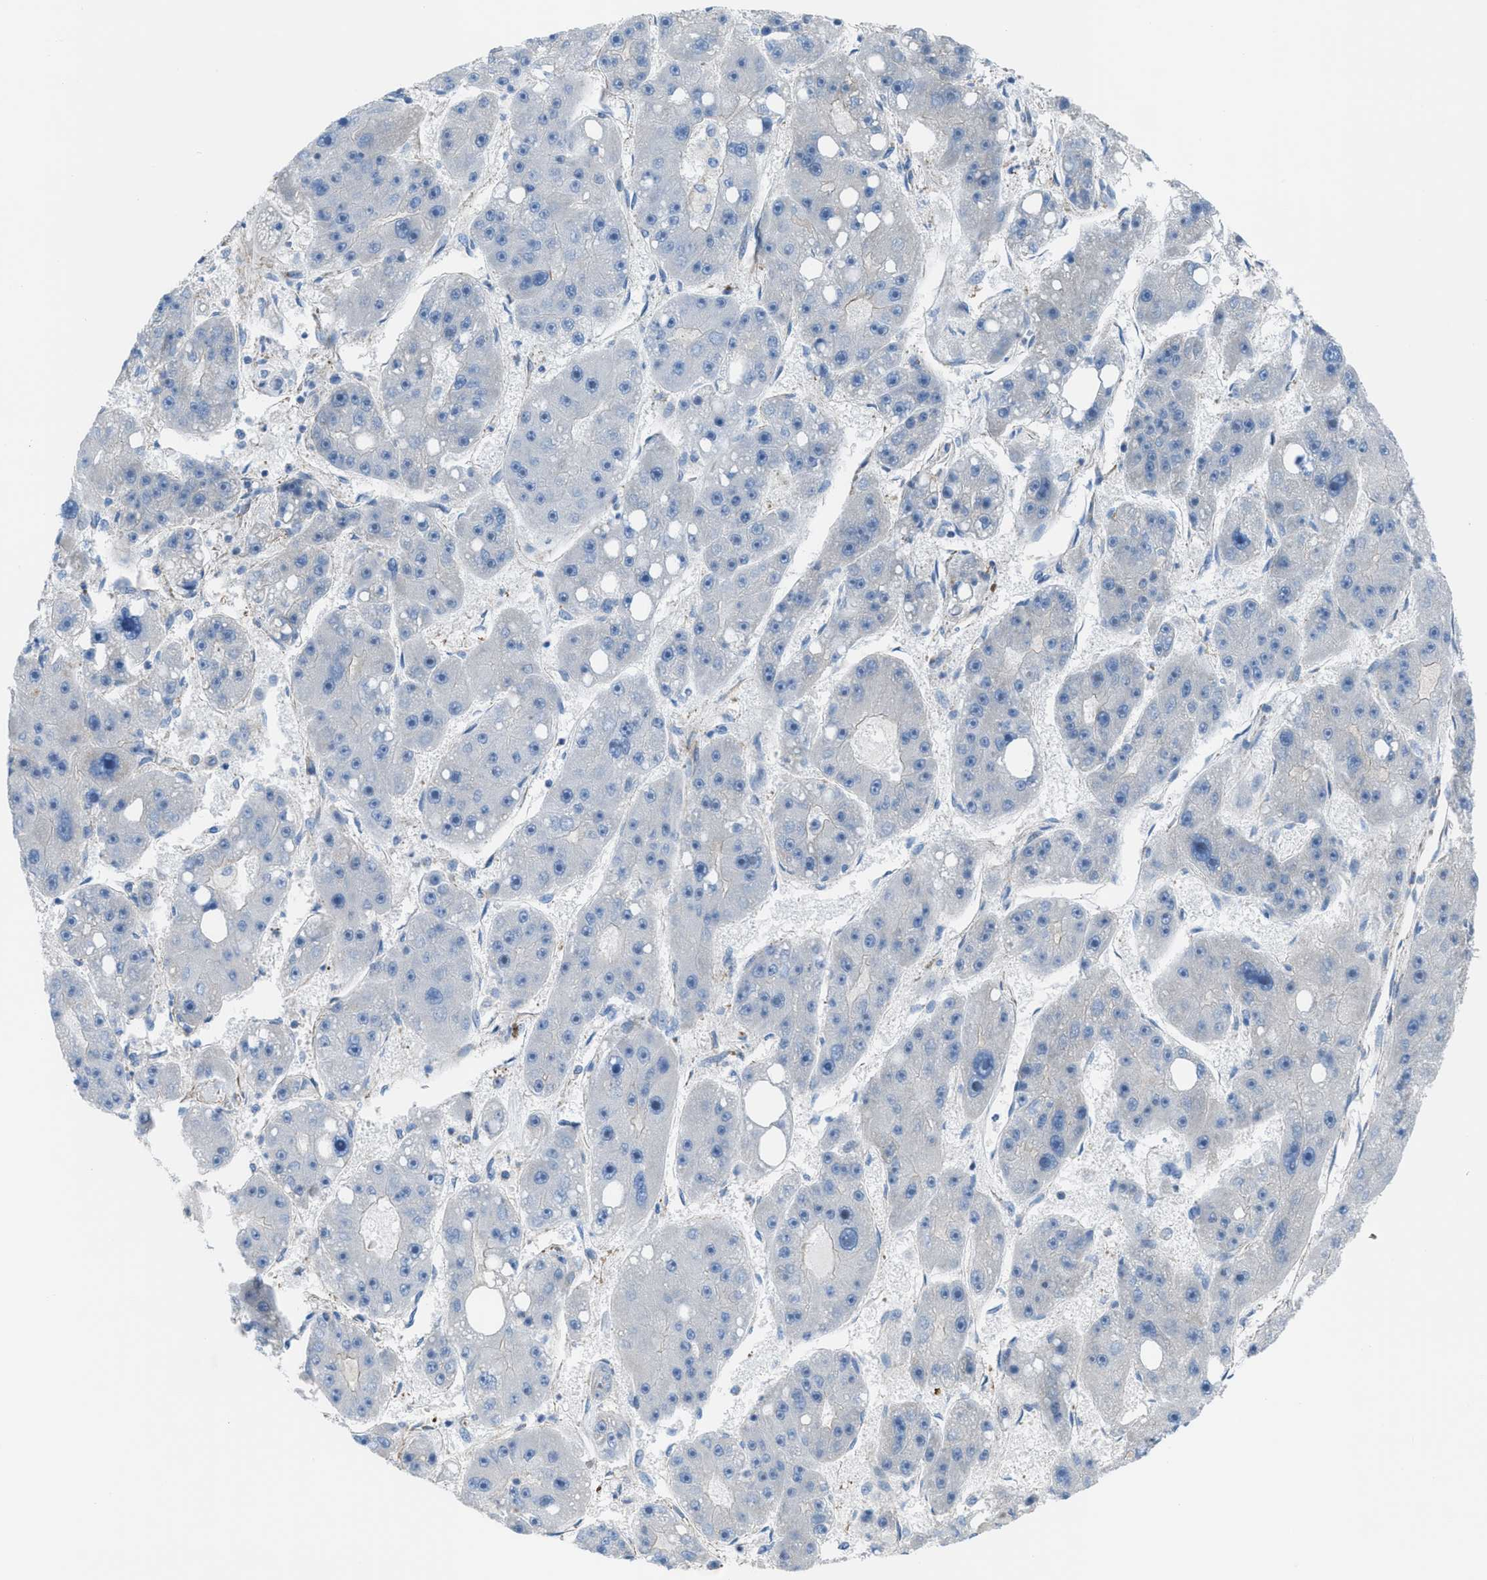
{"staining": {"intensity": "negative", "quantity": "none", "location": "none"}, "tissue": "liver cancer", "cell_type": "Tumor cells", "image_type": "cancer", "snomed": [{"axis": "morphology", "description": "Carcinoma, Hepatocellular, NOS"}, {"axis": "topography", "description": "Liver"}], "caption": "This is a image of IHC staining of liver hepatocellular carcinoma, which shows no staining in tumor cells.", "gene": "KCNH7", "patient": {"sex": "female", "age": 61}}